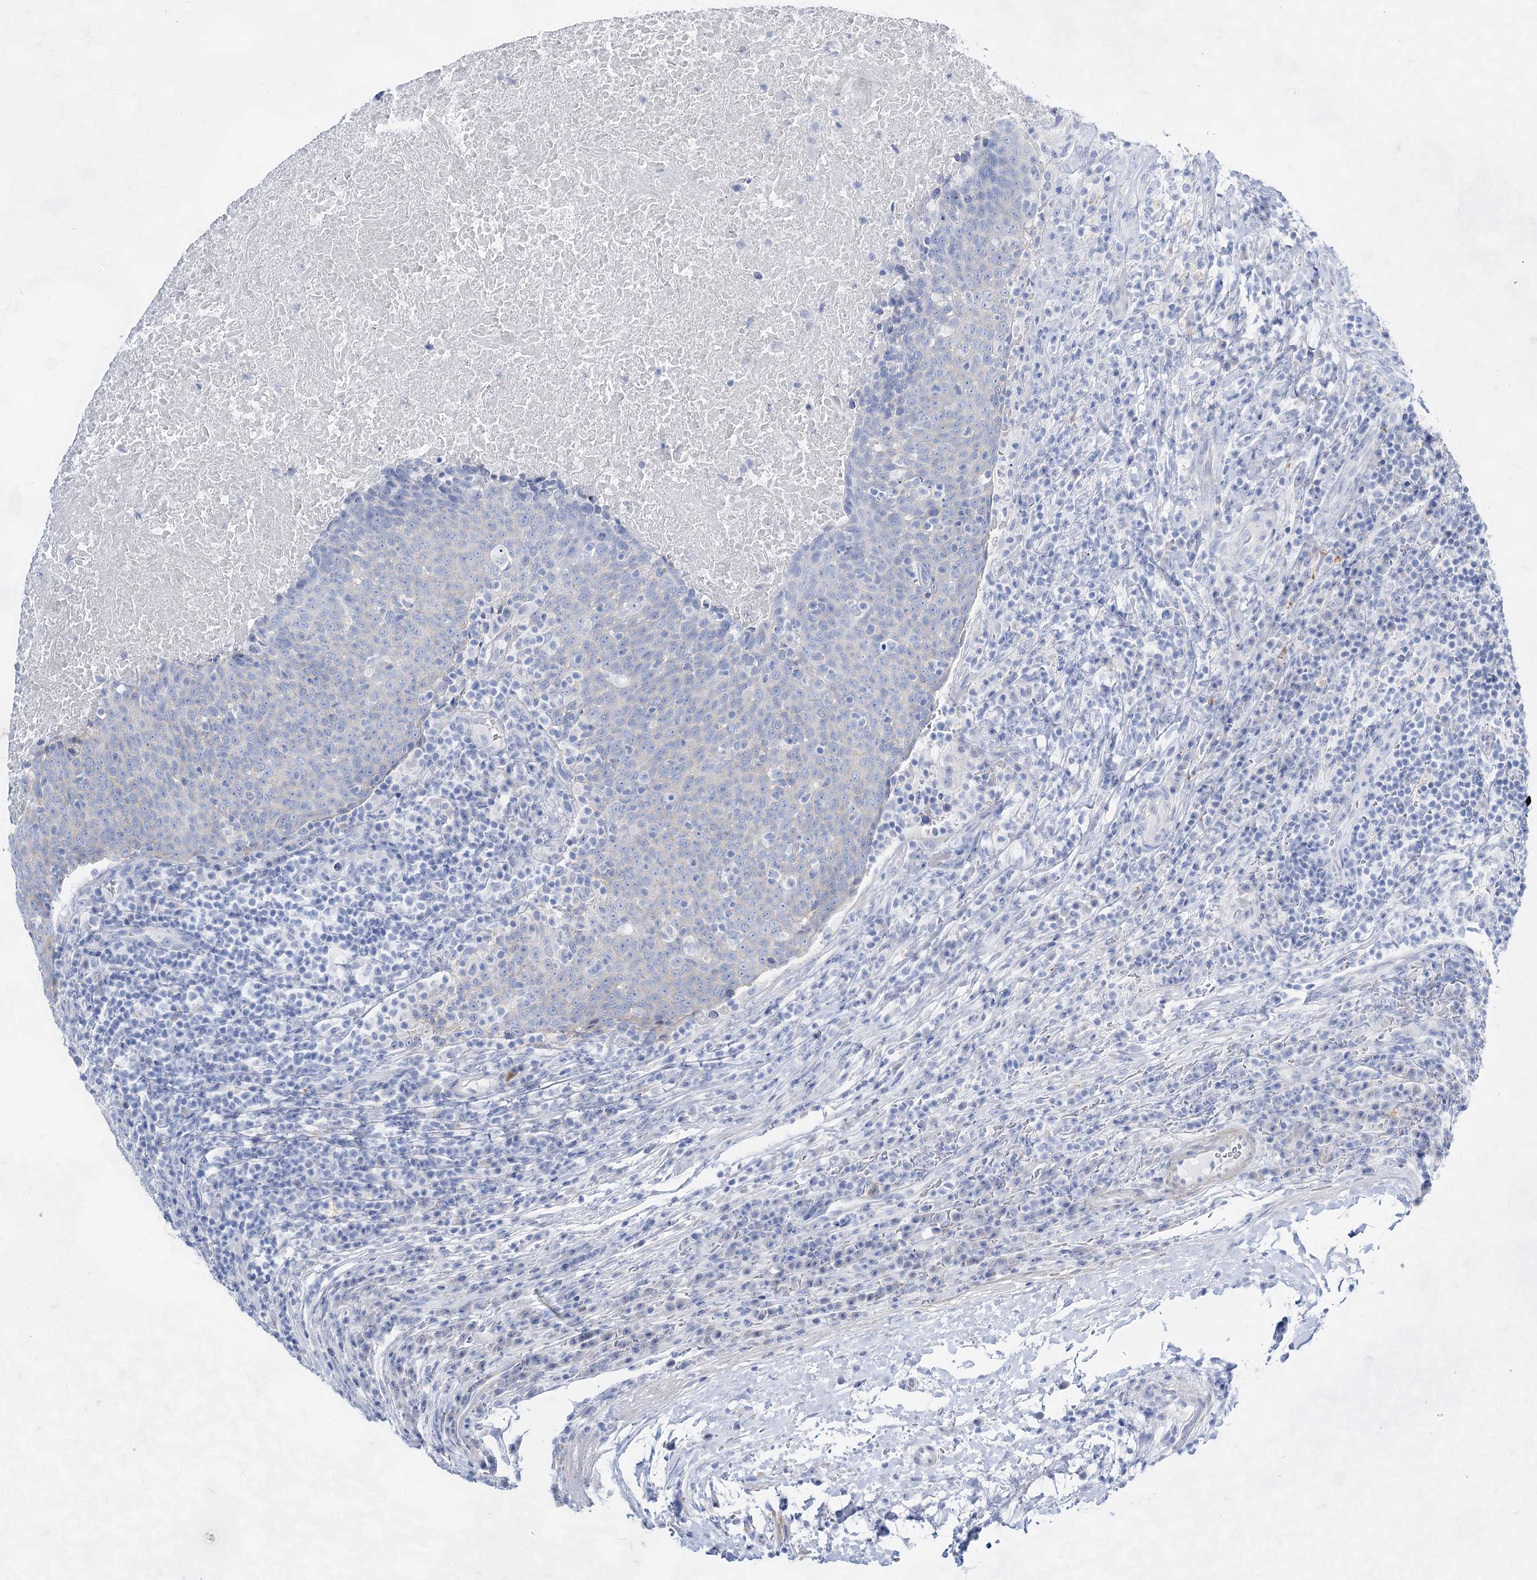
{"staining": {"intensity": "negative", "quantity": "none", "location": "none"}, "tissue": "head and neck cancer", "cell_type": "Tumor cells", "image_type": "cancer", "snomed": [{"axis": "morphology", "description": "Squamous cell carcinoma, NOS"}, {"axis": "morphology", "description": "Squamous cell carcinoma, metastatic, NOS"}, {"axis": "topography", "description": "Lymph node"}, {"axis": "topography", "description": "Head-Neck"}], "caption": "Immunohistochemistry (IHC) histopathology image of neoplastic tissue: human head and neck cancer stained with DAB (3,3'-diaminobenzidine) demonstrates no significant protein positivity in tumor cells. (DAB (3,3'-diaminobenzidine) immunohistochemistry (IHC) visualized using brightfield microscopy, high magnification).", "gene": "ACRV1", "patient": {"sex": "male", "age": 62}}